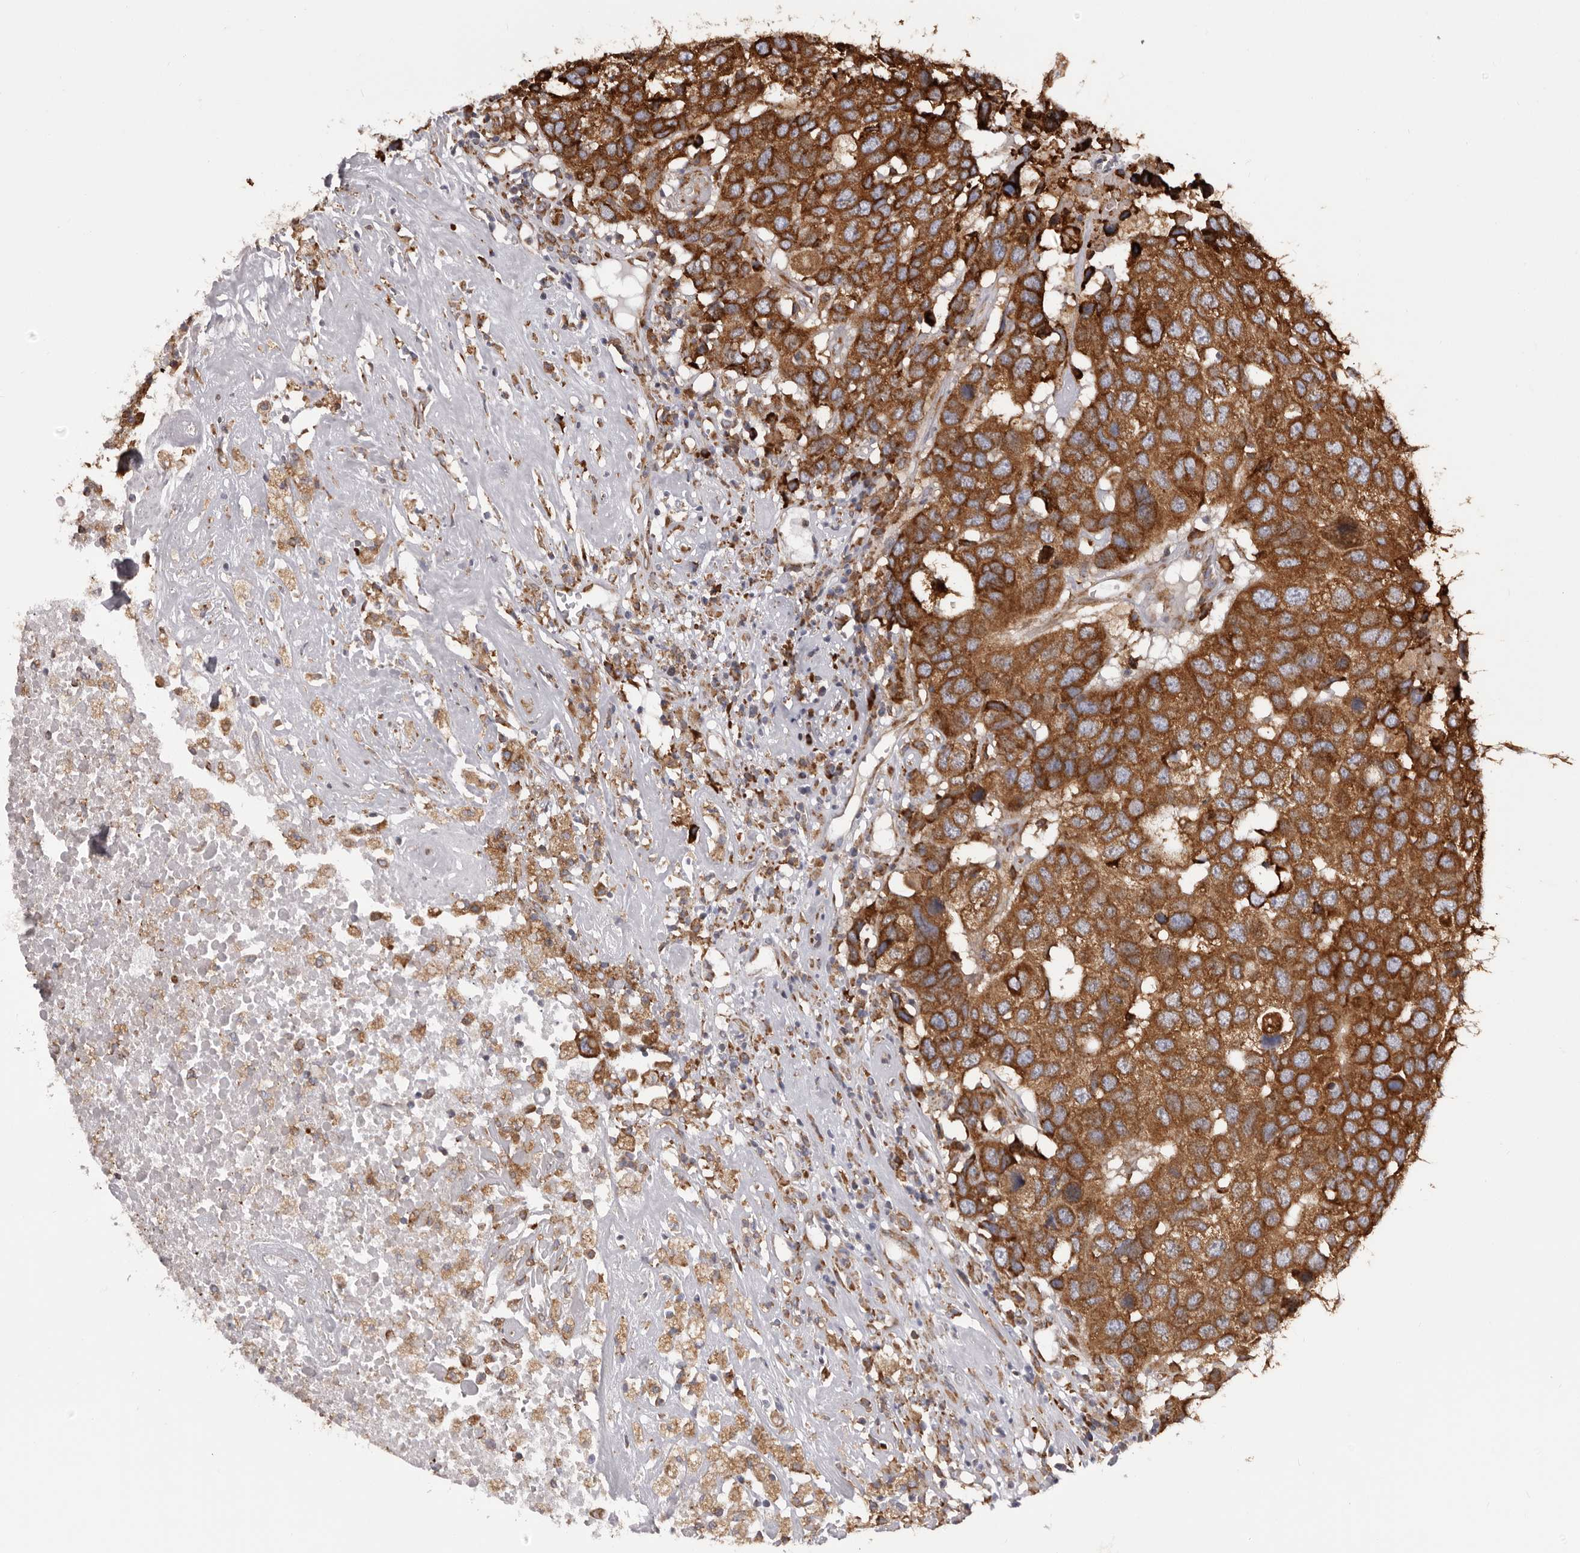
{"staining": {"intensity": "strong", "quantity": ">75%", "location": "cytoplasmic/membranous"}, "tissue": "head and neck cancer", "cell_type": "Tumor cells", "image_type": "cancer", "snomed": [{"axis": "morphology", "description": "Squamous cell carcinoma, NOS"}, {"axis": "topography", "description": "Head-Neck"}], "caption": "Protein expression analysis of human head and neck cancer reveals strong cytoplasmic/membranous positivity in about >75% of tumor cells. (DAB (3,3'-diaminobenzidine) IHC with brightfield microscopy, high magnification).", "gene": "QRSL1", "patient": {"sex": "male", "age": 66}}